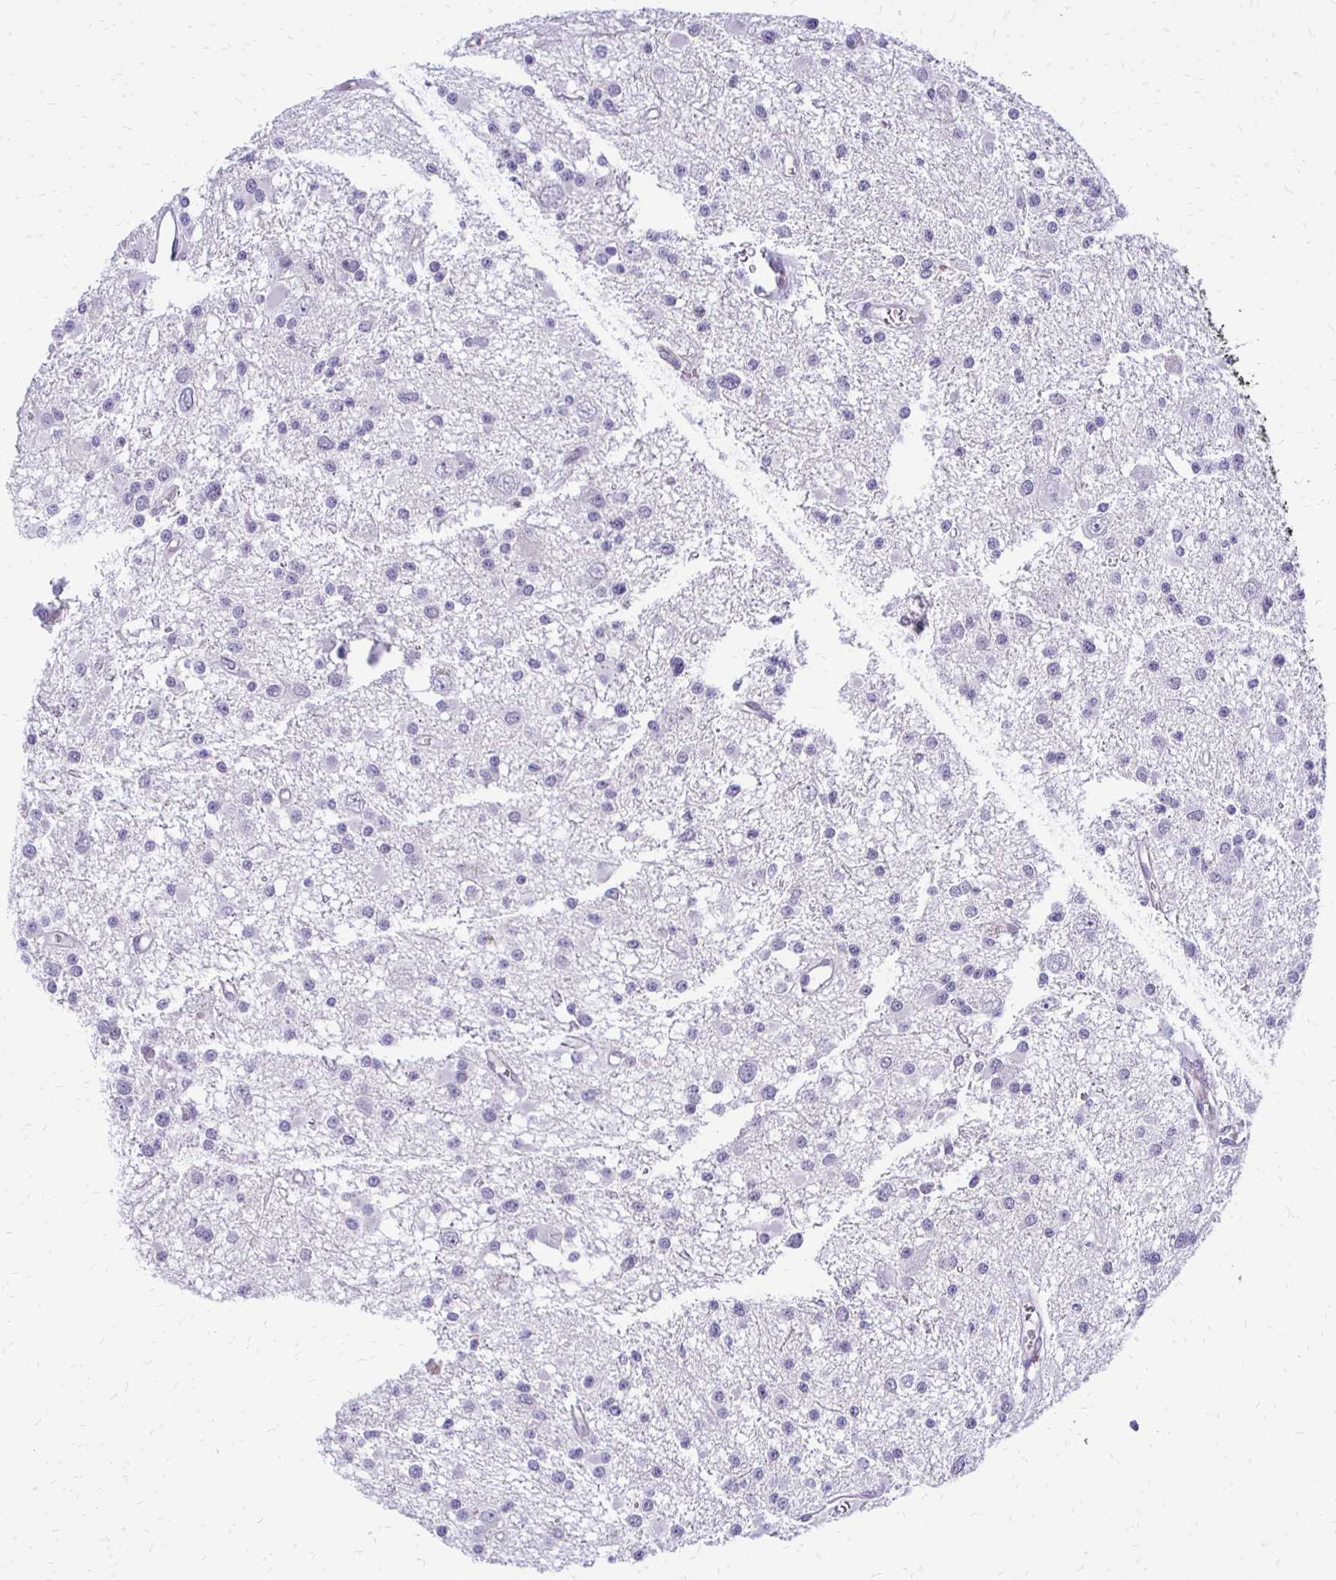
{"staining": {"intensity": "negative", "quantity": "none", "location": "none"}, "tissue": "glioma", "cell_type": "Tumor cells", "image_type": "cancer", "snomed": [{"axis": "morphology", "description": "Glioma, malignant, High grade"}, {"axis": "topography", "description": "Brain"}], "caption": "This is a micrograph of immunohistochemistry staining of high-grade glioma (malignant), which shows no staining in tumor cells. (Stains: DAB (3,3'-diaminobenzidine) immunohistochemistry with hematoxylin counter stain, Microscopy: brightfield microscopy at high magnification).", "gene": "EPYC", "patient": {"sex": "male", "age": 54}}